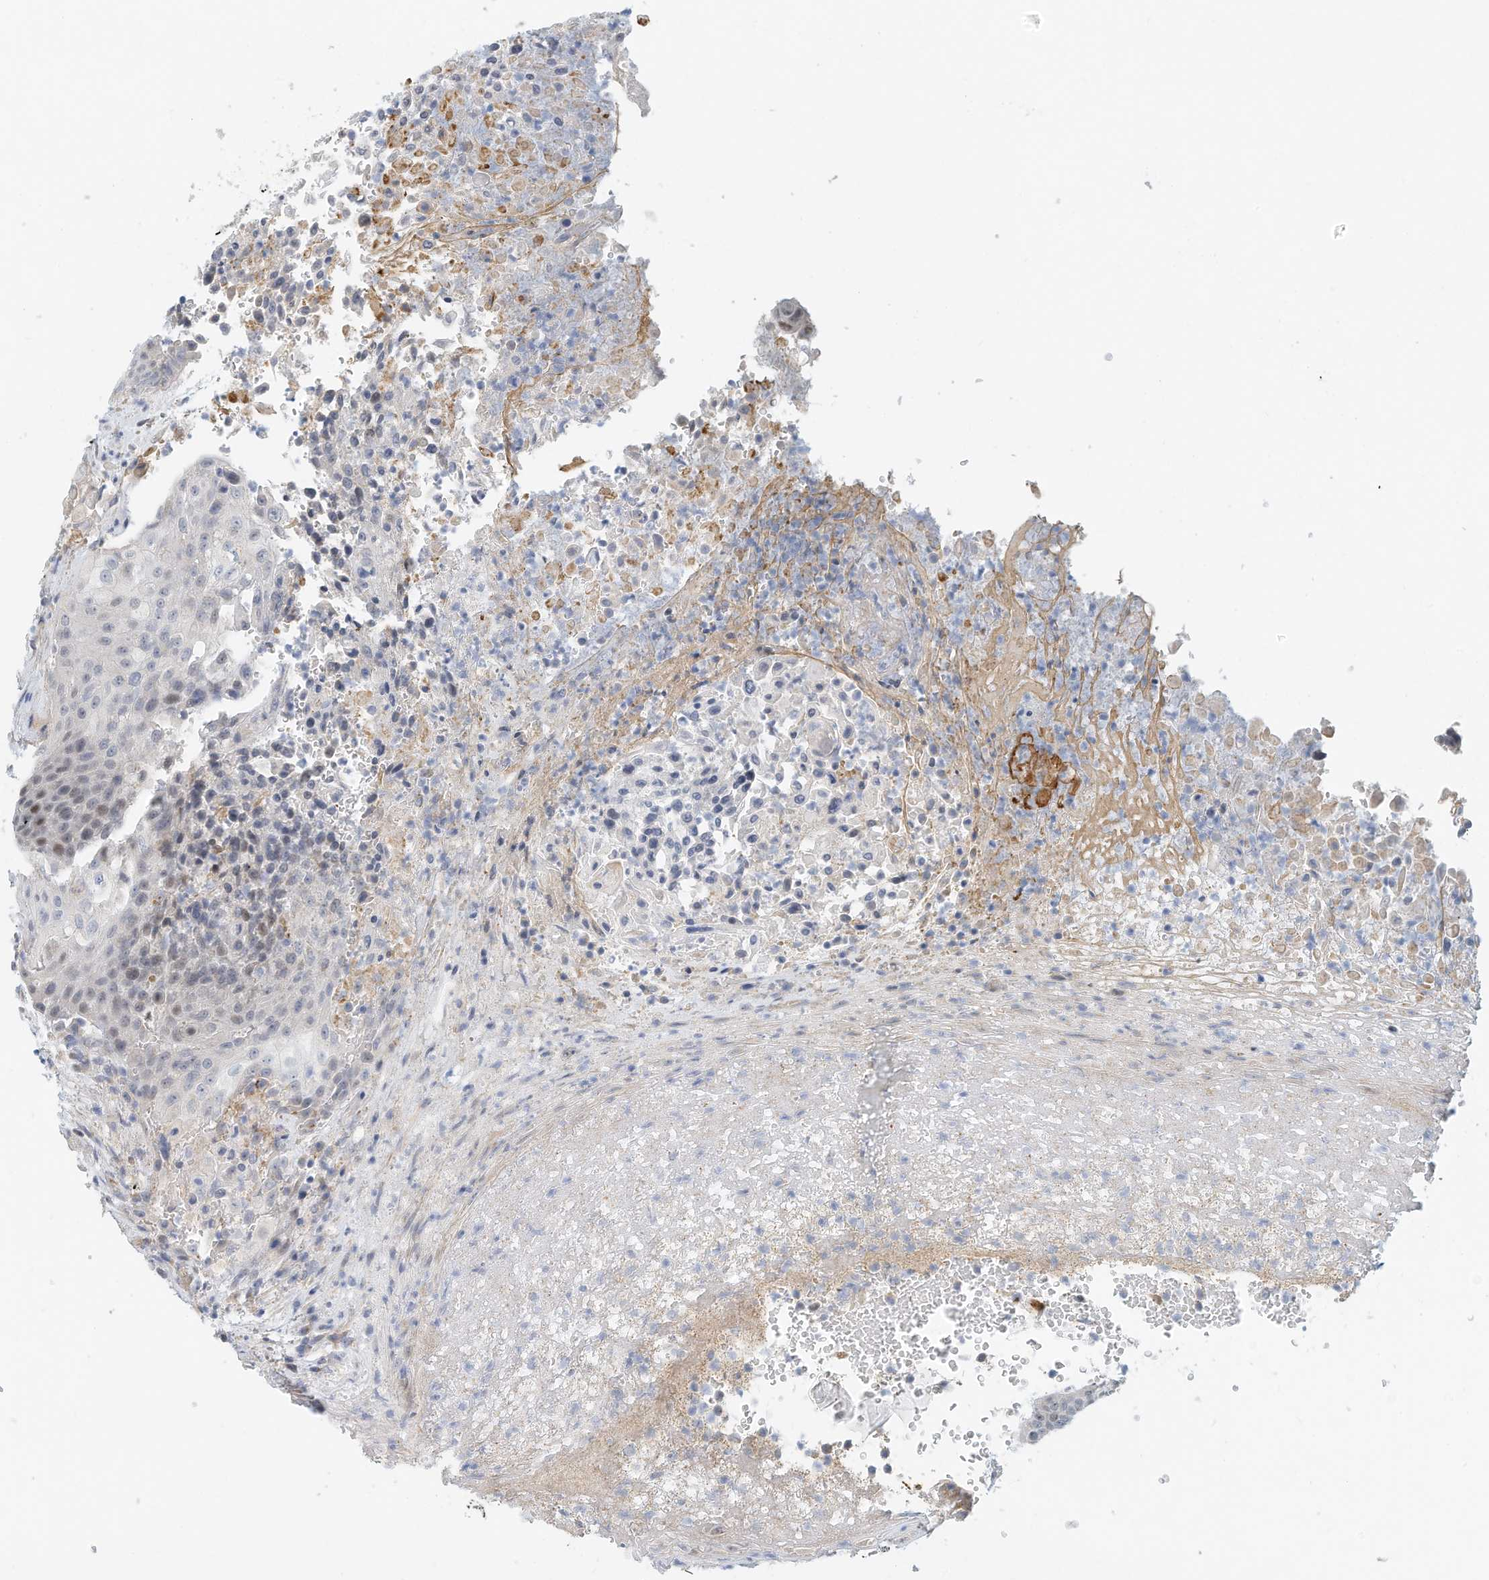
{"staining": {"intensity": "negative", "quantity": "none", "location": "none"}, "tissue": "urothelial cancer", "cell_type": "Tumor cells", "image_type": "cancer", "snomed": [{"axis": "morphology", "description": "Urothelial carcinoma, High grade"}, {"axis": "topography", "description": "Urinary bladder"}], "caption": "Immunohistochemical staining of human urothelial cancer displays no significant positivity in tumor cells.", "gene": "ARHGAP28", "patient": {"sex": "female", "age": 63}}